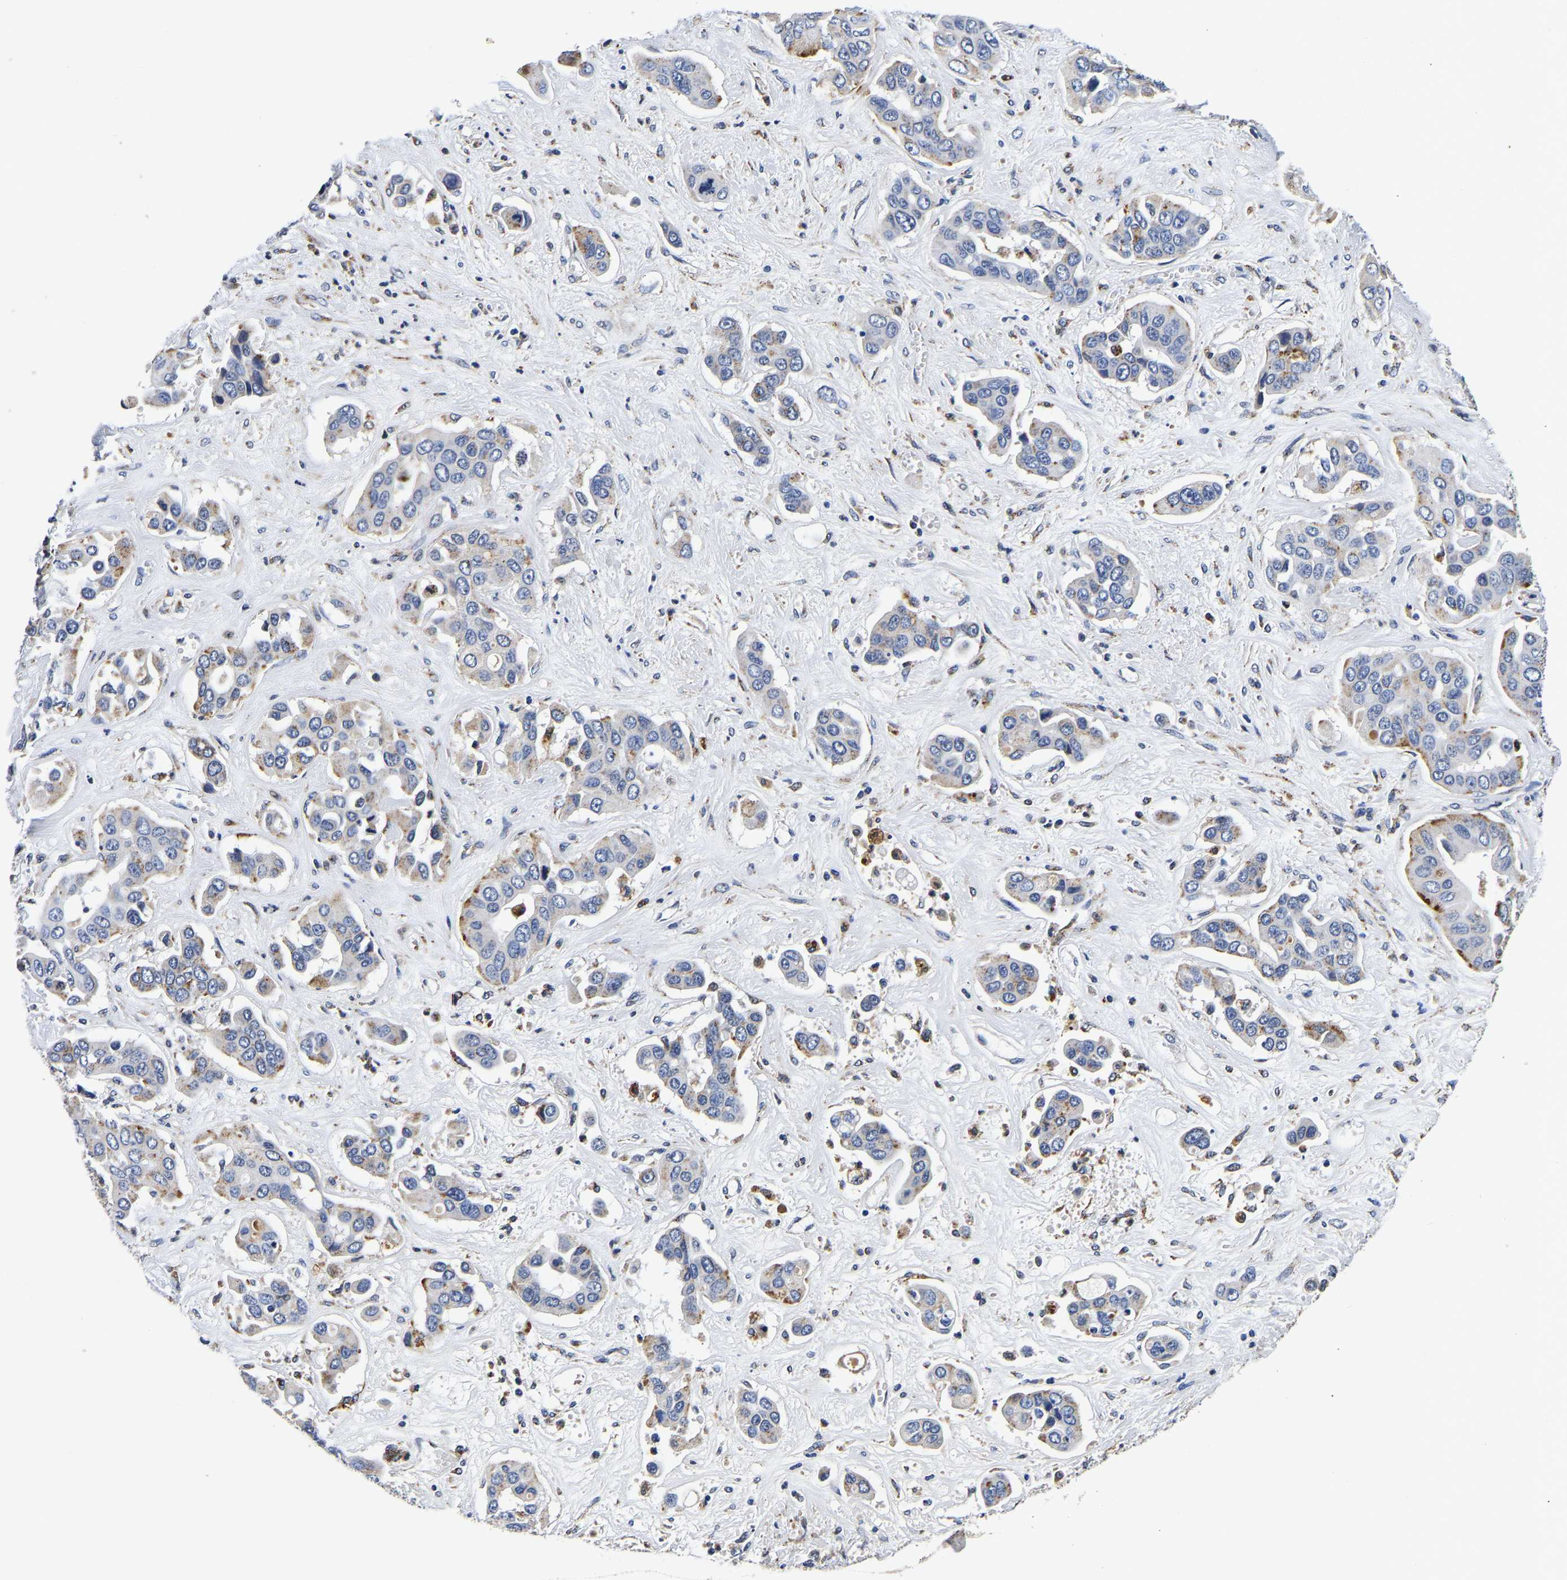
{"staining": {"intensity": "negative", "quantity": "none", "location": "none"}, "tissue": "liver cancer", "cell_type": "Tumor cells", "image_type": "cancer", "snomed": [{"axis": "morphology", "description": "Cholangiocarcinoma"}, {"axis": "topography", "description": "Liver"}], "caption": "There is no significant positivity in tumor cells of liver cholangiocarcinoma.", "gene": "GRN", "patient": {"sex": "female", "age": 52}}